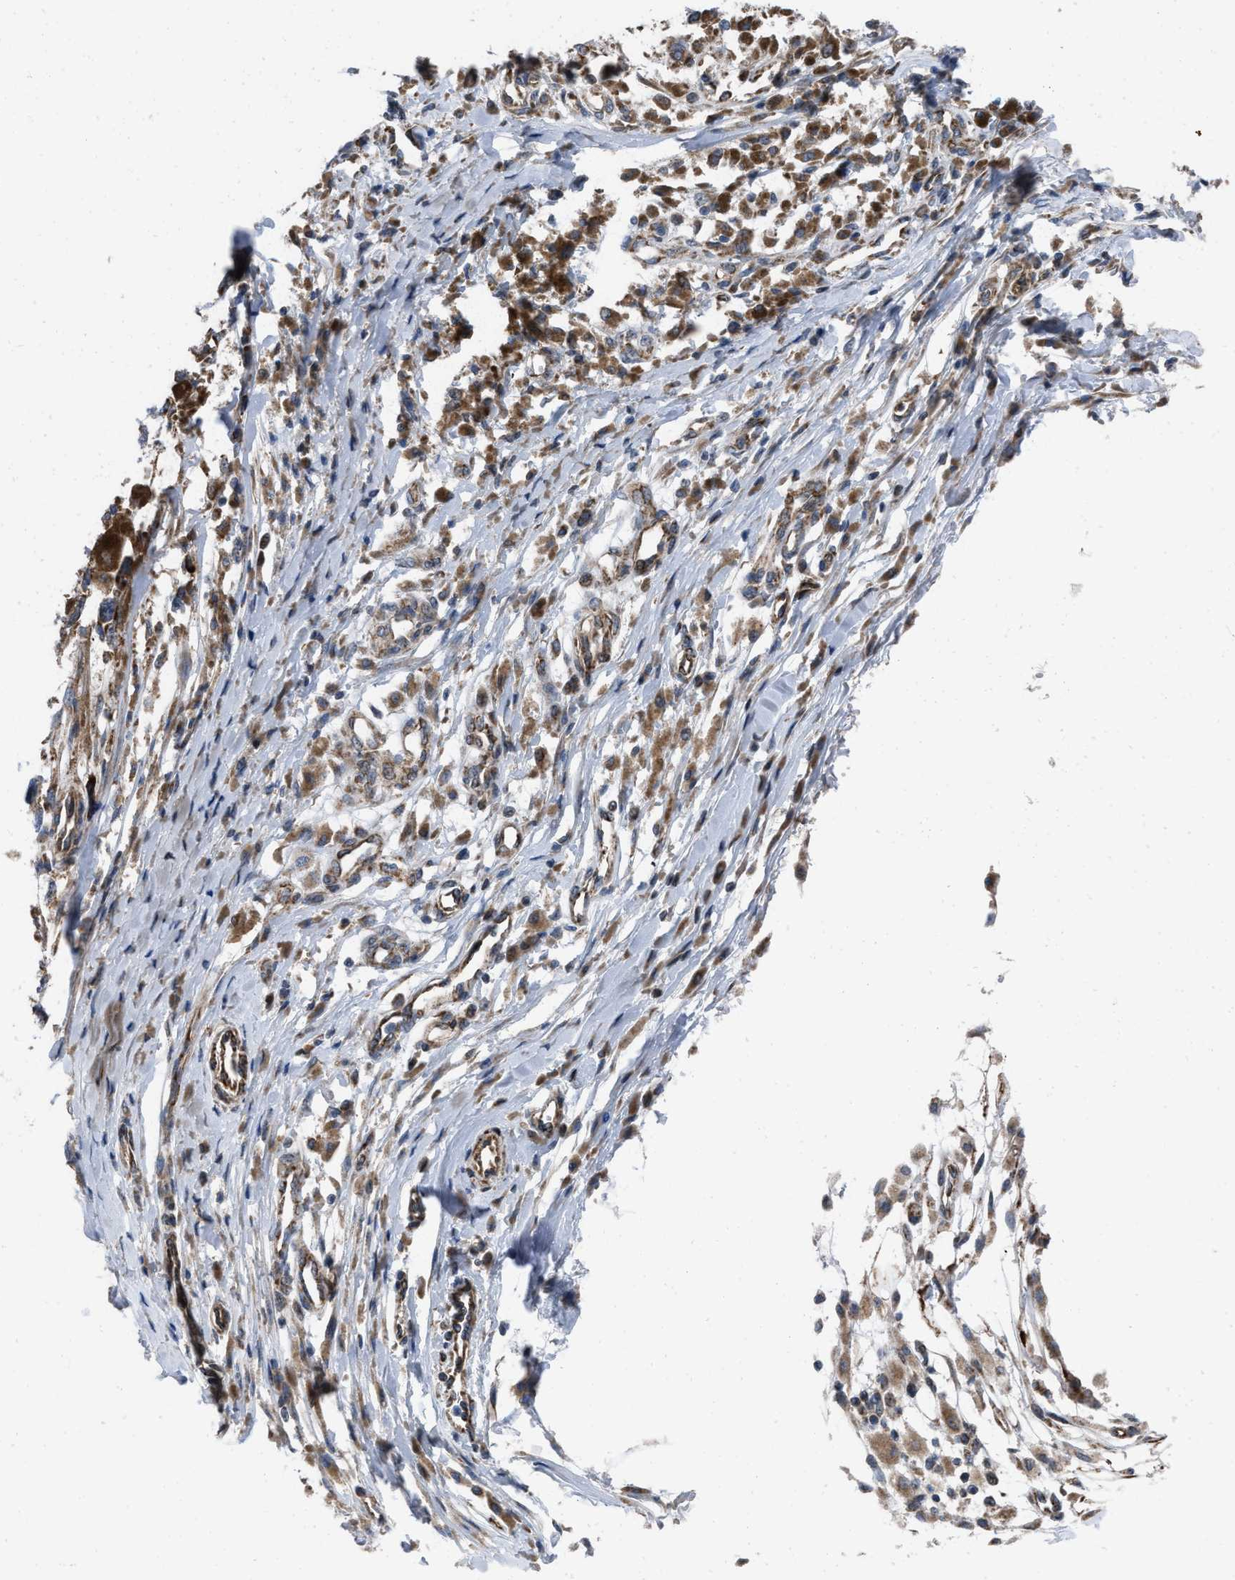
{"staining": {"intensity": "strong", "quantity": ">75%", "location": "cytoplasmic/membranous"}, "tissue": "melanoma", "cell_type": "Tumor cells", "image_type": "cancer", "snomed": [{"axis": "morphology", "description": "Malignant melanoma, Metastatic site"}, {"axis": "topography", "description": "Lymph node"}], "caption": "There is high levels of strong cytoplasmic/membranous positivity in tumor cells of malignant melanoma (metastatic site), as demonstrated by immunohistochemical staining (brown color).", "gene": "AKAP1", "patient": {"sex": "male", "age": 59}}